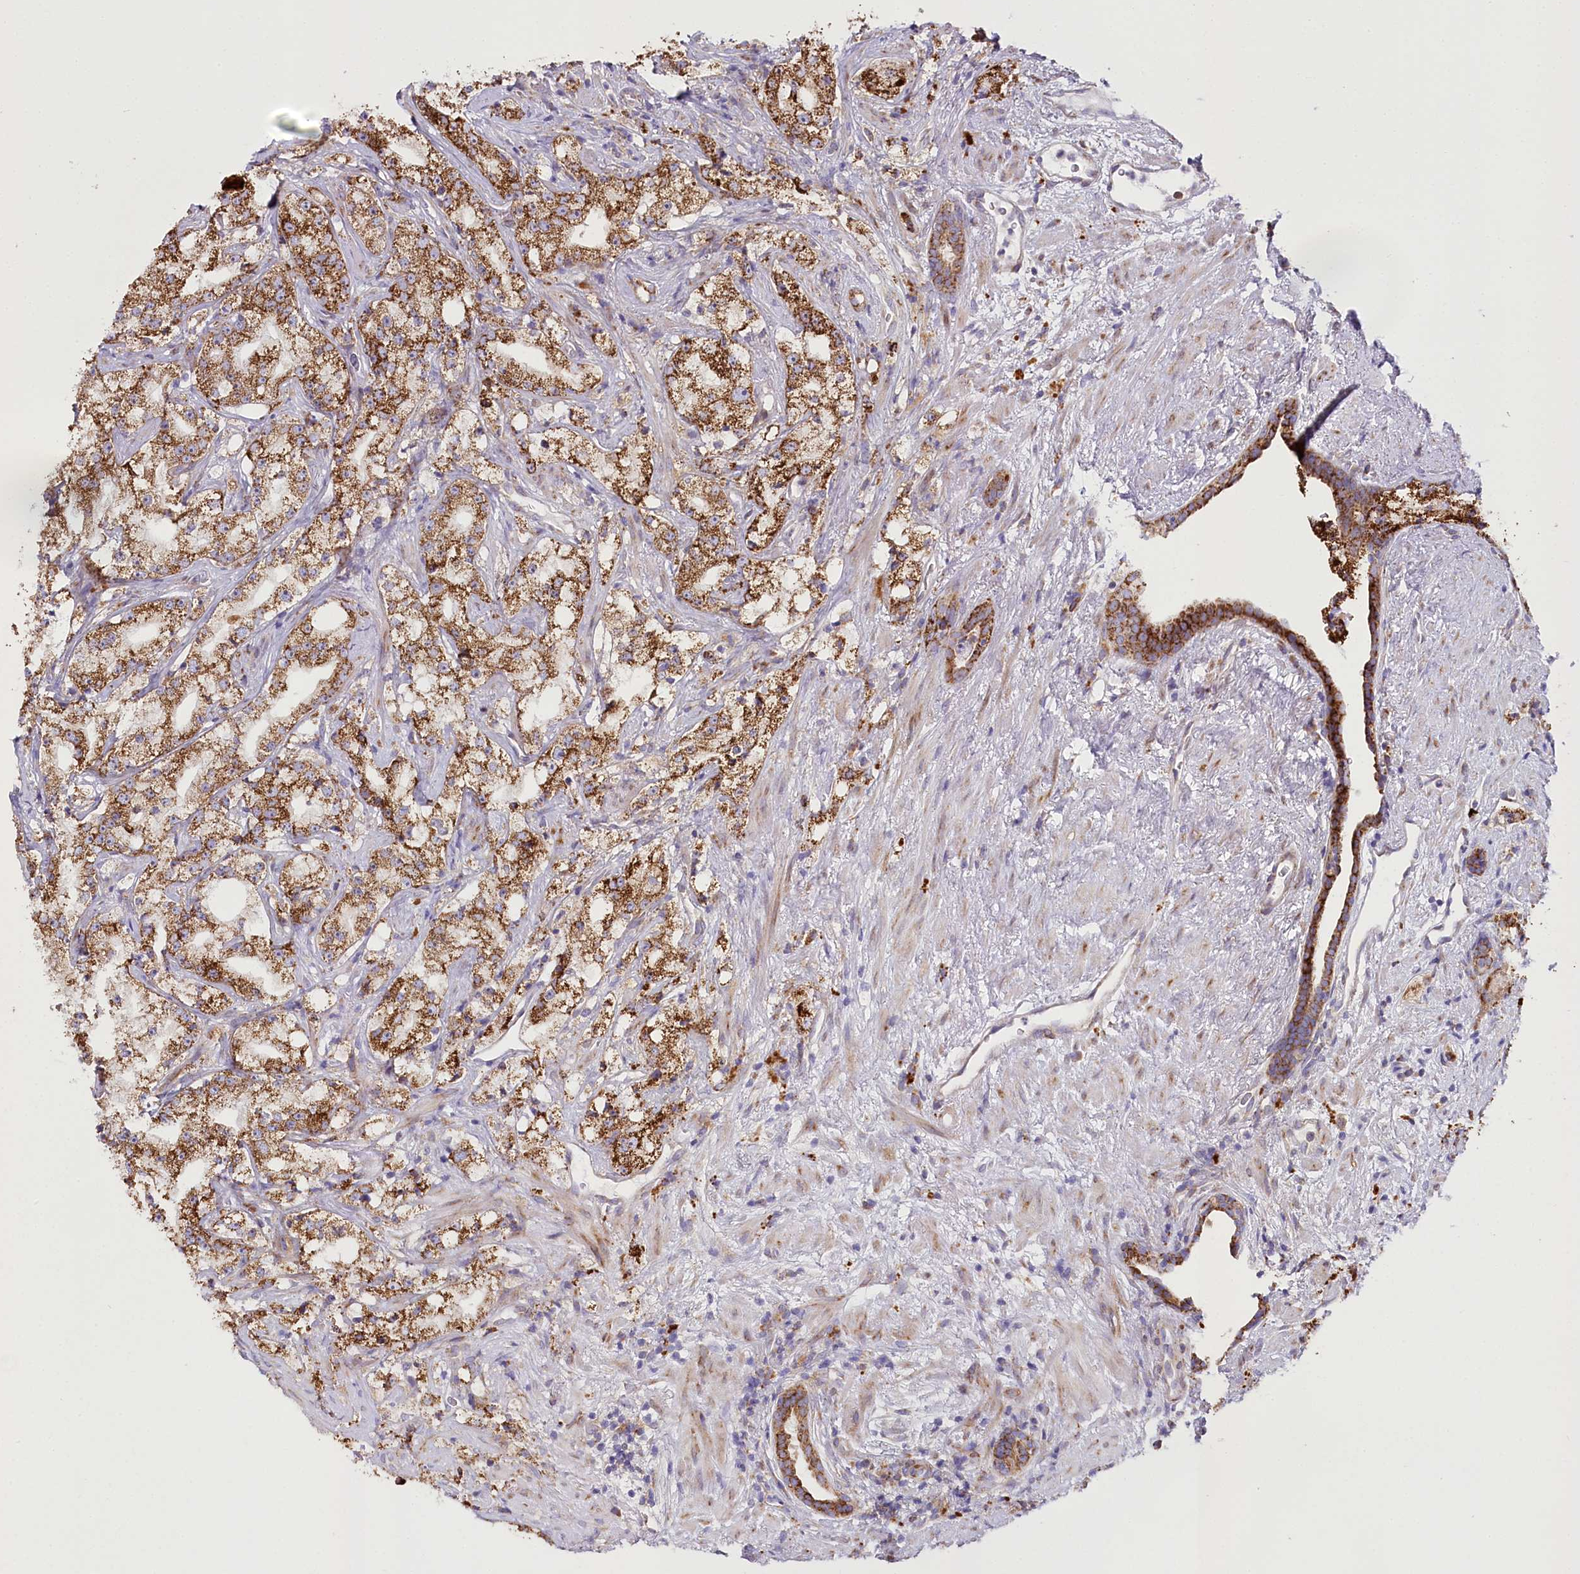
{"staining": {"intensity": "strong", "quantity": ">75%", "location": "cytoplasmic/membranous"}, "tissue": "prostate cancer", "cell_type": "Tumor cells", "image_type": "cancer", "snomed": [{"axis": "morphology", "description": "Adenocarcinoma, High grade"}, {"axis": "topography", "description": "Prostate"}], "caption": "Immunohistochemical staining of high-grade adenocarcinoma (prostate) exhibits strong cytoplasmic/membranous protein positivity in approximately >75% of tumor cells. The protein of interest is stained brown, and the nuclei are stained in blue (DAB IHC with brightfield microscopy, high magnification).", "gene": "THUMPD3", "patient": {"sex": "male", "age": 64}}